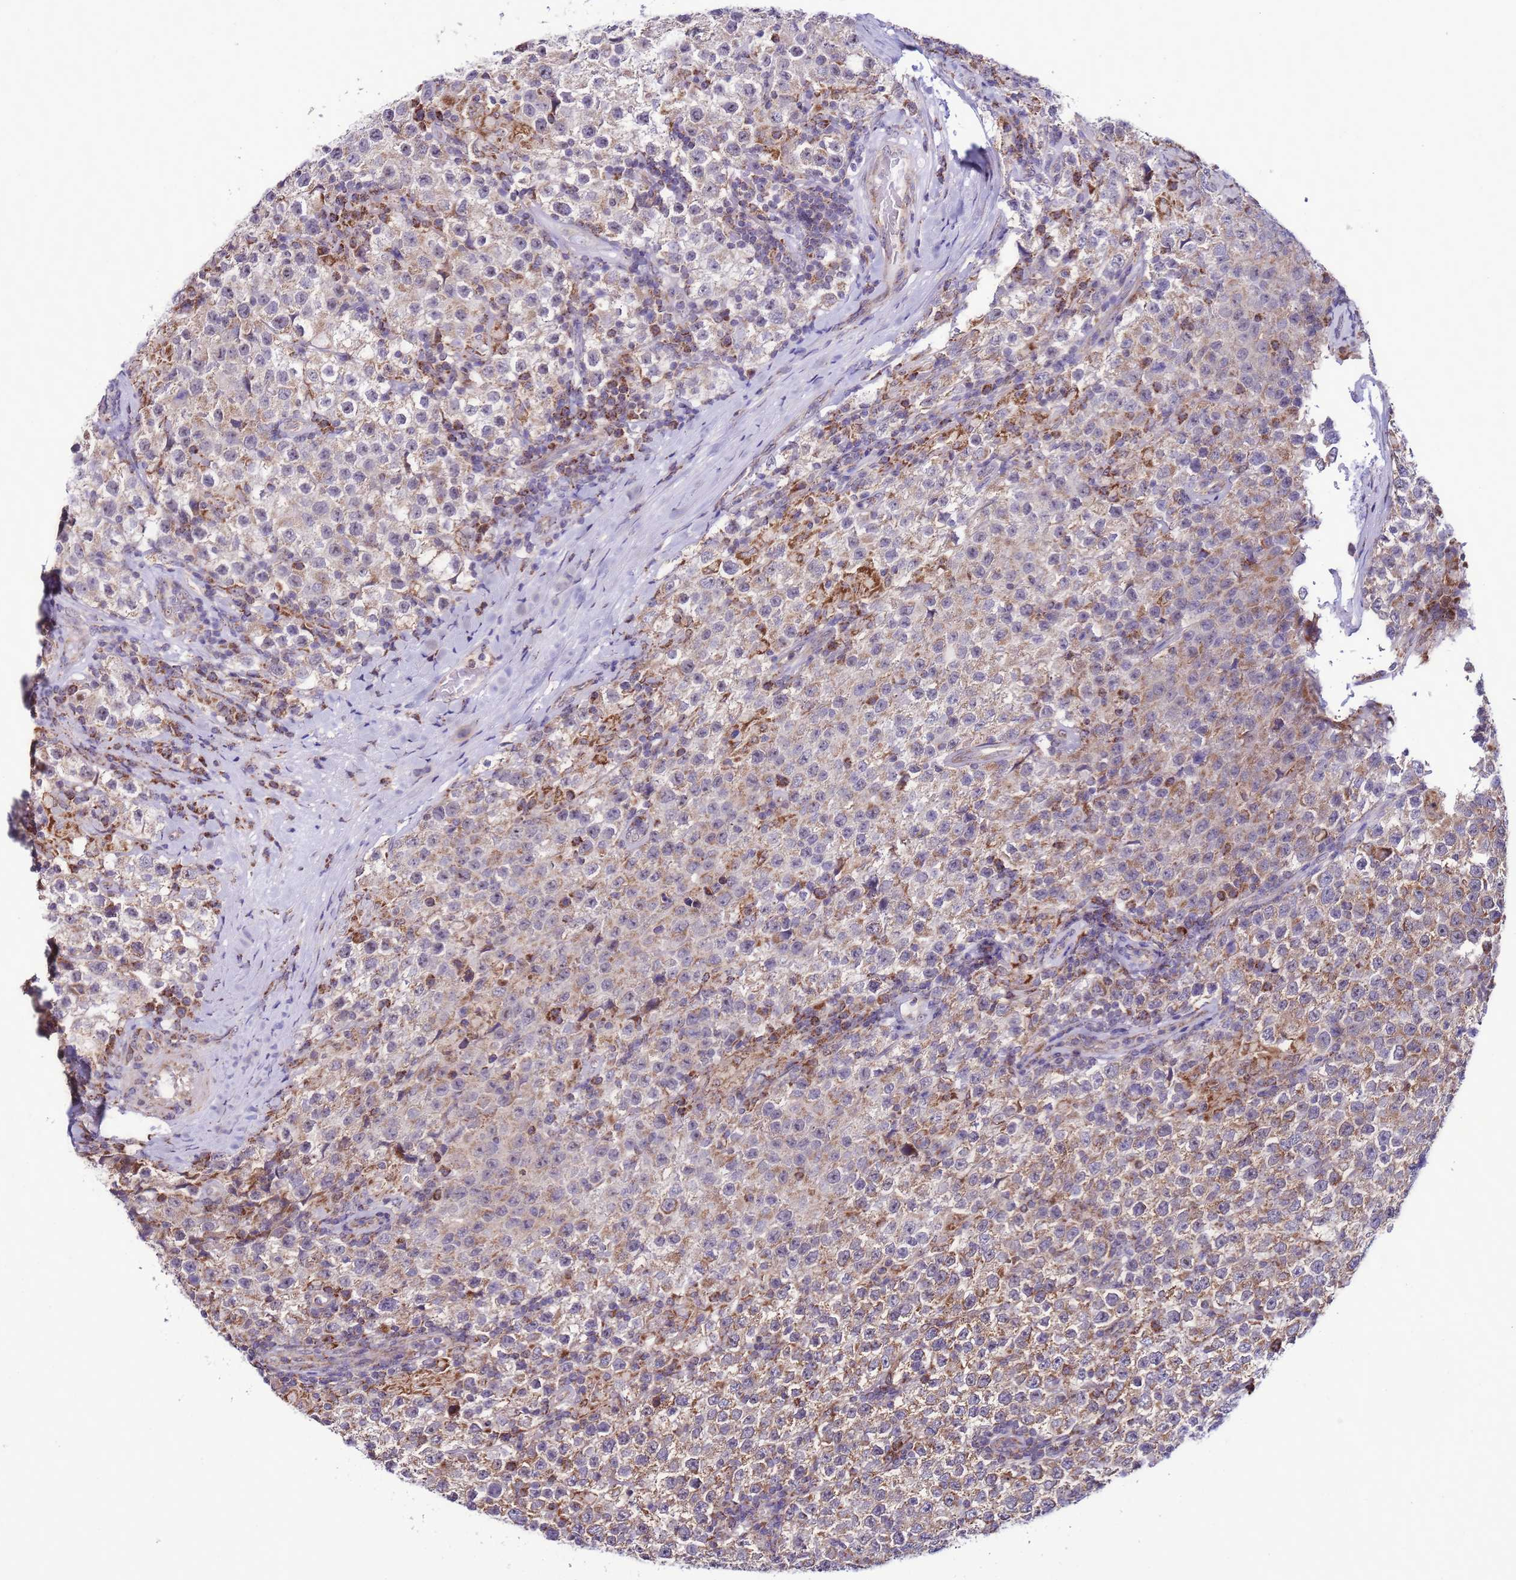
{"staining": {"intensity": "weak", "quantity": "25%-75%", "location": "cytoplasmic/membranous"}, "tissue": "testis cancer", "cell_type": "Tumor cells", "image_type": "cancer", "snomed": [{"axis": "morphology", "description": "Seminoma, NOS"}, {"axis": "morphology", "description": "Carcinoma, Embryonal, NOS"}, {"axis": "topography", "description": "Testis"}], "caption": "Brown immunohistochemical staining in human testis seminoma demonstrates weak cytoplasmic/membranous staining in about 25%-75% of tumor cells. (brown staining indicates protein expression, while blue staining denotes nuclei).", "gene": "UEVLD", "patient": {"sex": "male", "age": 41}}